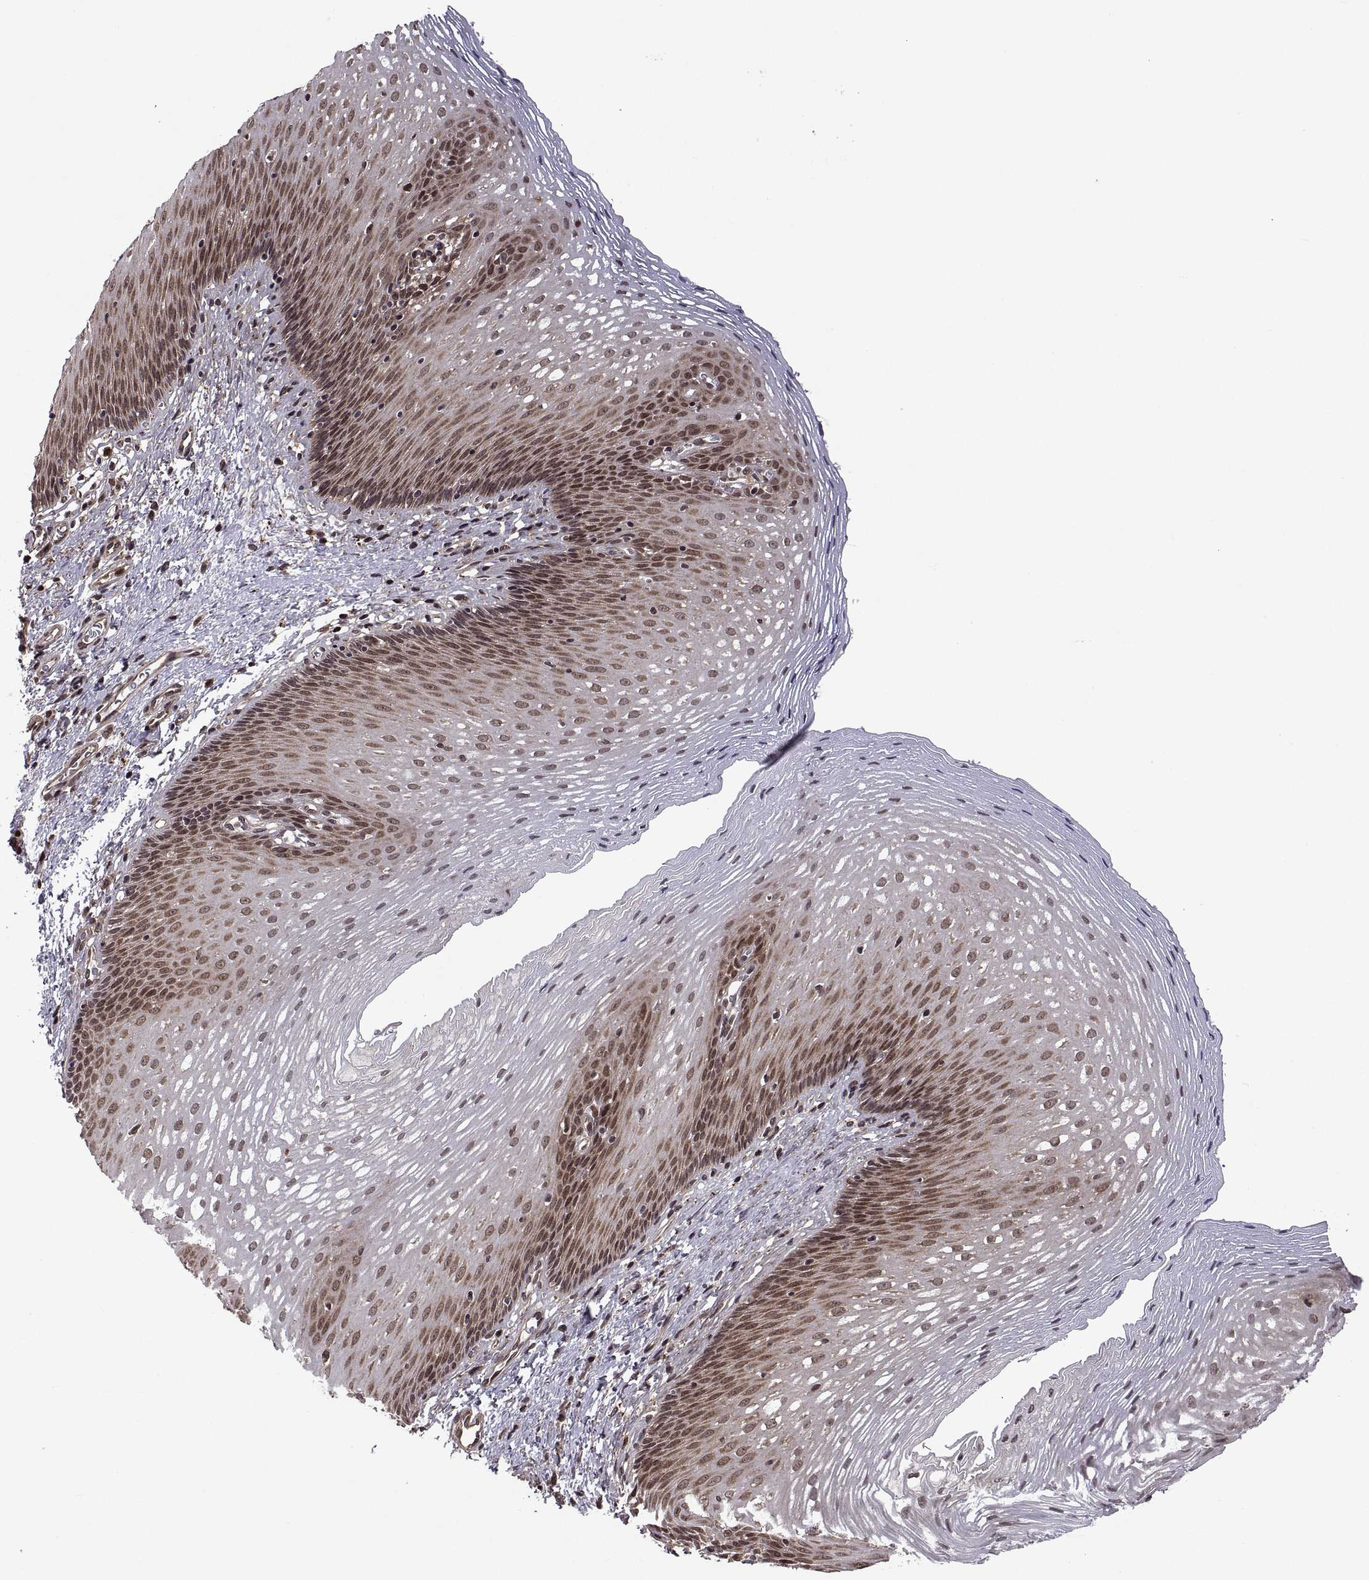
{"staining": {"intensity": "moderate", "quantity": ">75%", "location": "nuclear"}, "tissue": "esophagus", "cell_type": "Squamous epithelial cells", "image_type": "normal", "snomed": [{"axis": "morphology", "description": "Normal tissue, NOS"}, {"axis": "topography", "description": "Esophagus"}], "caption": "IHC of normal esophagus demonstrates medium levels of moderate nuclear expression in approximately >75% of squamous epithelial cells.", "gene": "ZNRF2", "patient": {"sex": "male", "age": 76}}